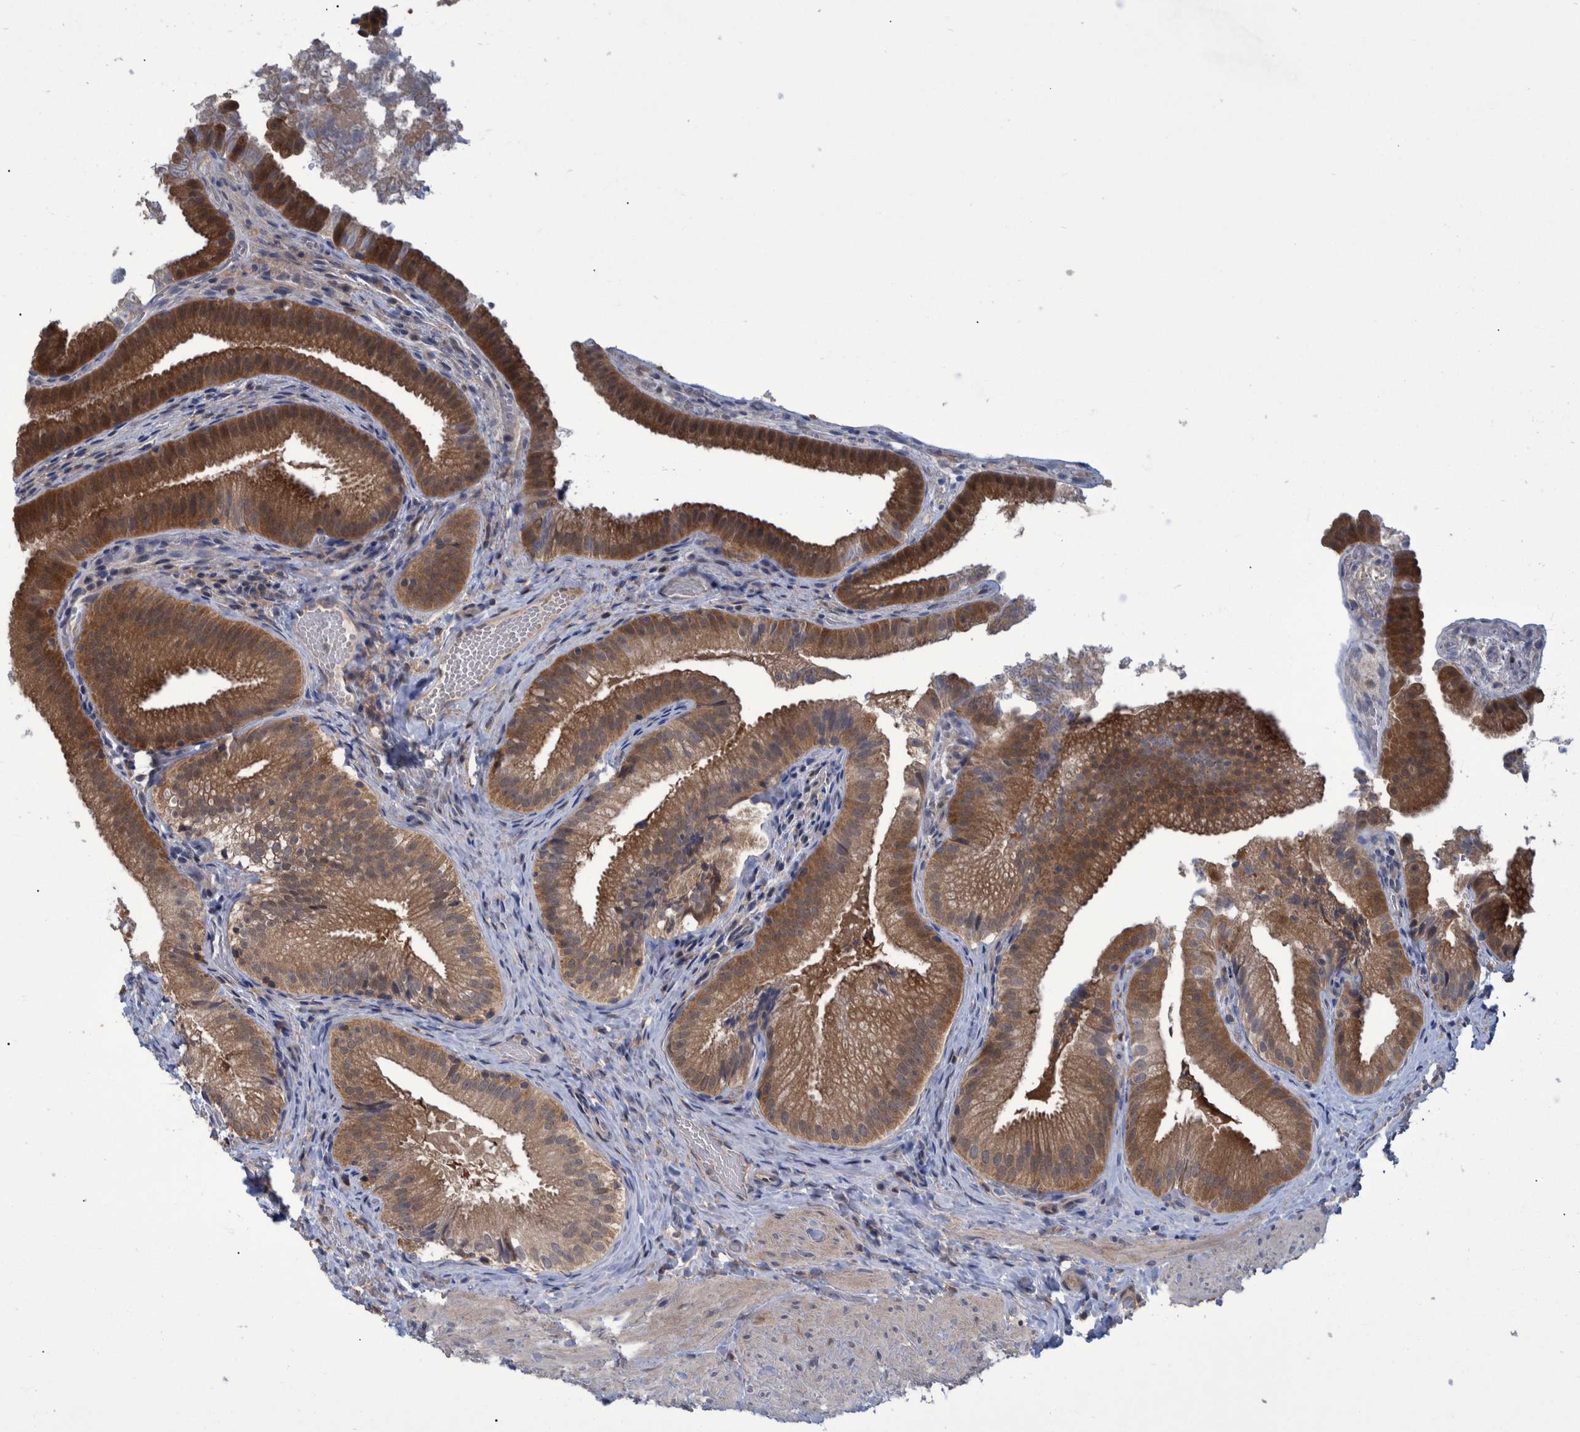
{"staining": {"intensity": "strong", "quantity": ">75%", "location": "cytoplasmic/membranous"}, "tissue": "gallbladder", "cell_type": "Glandular cells", "image_type": "normal", "snomed": [{"axis": "morphology", "description": "Normal tissue, NOS"}, {"axis": "topography", "description": "Gallbladder"}], "caption": "A high amount of strong cytoplasmic/membranous positivity is appreciated in approximately >75% of glandular cells in benign gallbladder. The protein of interest is shown in brown color, while the nuclei are stained blue.", "gene": "PCYT2", "patient": {"sex": "female", "age": 30}}